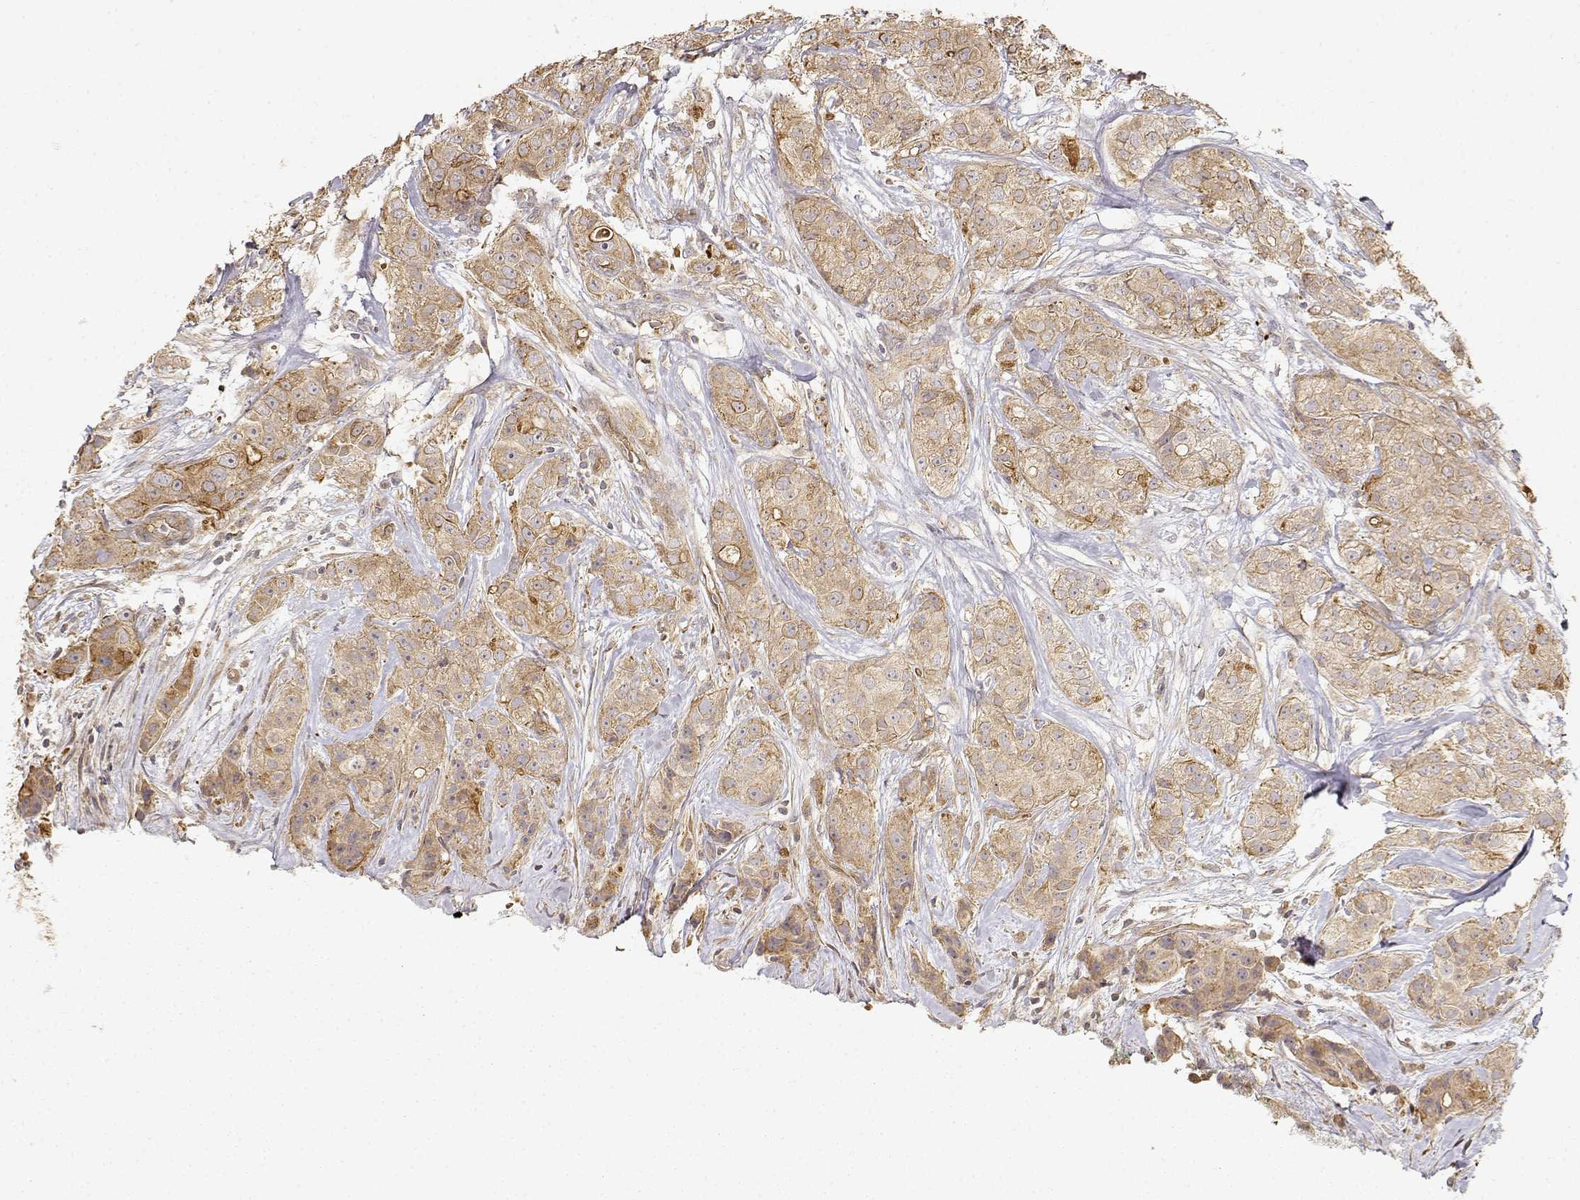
{"staining": {"intensity": "weak", "quantity": ">75%", "location": "cytoplasmic/membranous"}, "tissue": "breast cancer", "cell_type": "Tumor cells", "image_type": "cancer", "snomed": [{"axis": "morphology", "description": "Duct carcinoma"}, {"axis": "topography", "description": "Breast"}], "caption": "Human breast cancer stained with a protein marker exhibits weak staining in tumor cells.", "gene": "CDK5RAP2", "patient": {"sex": "female", "age": 43}}